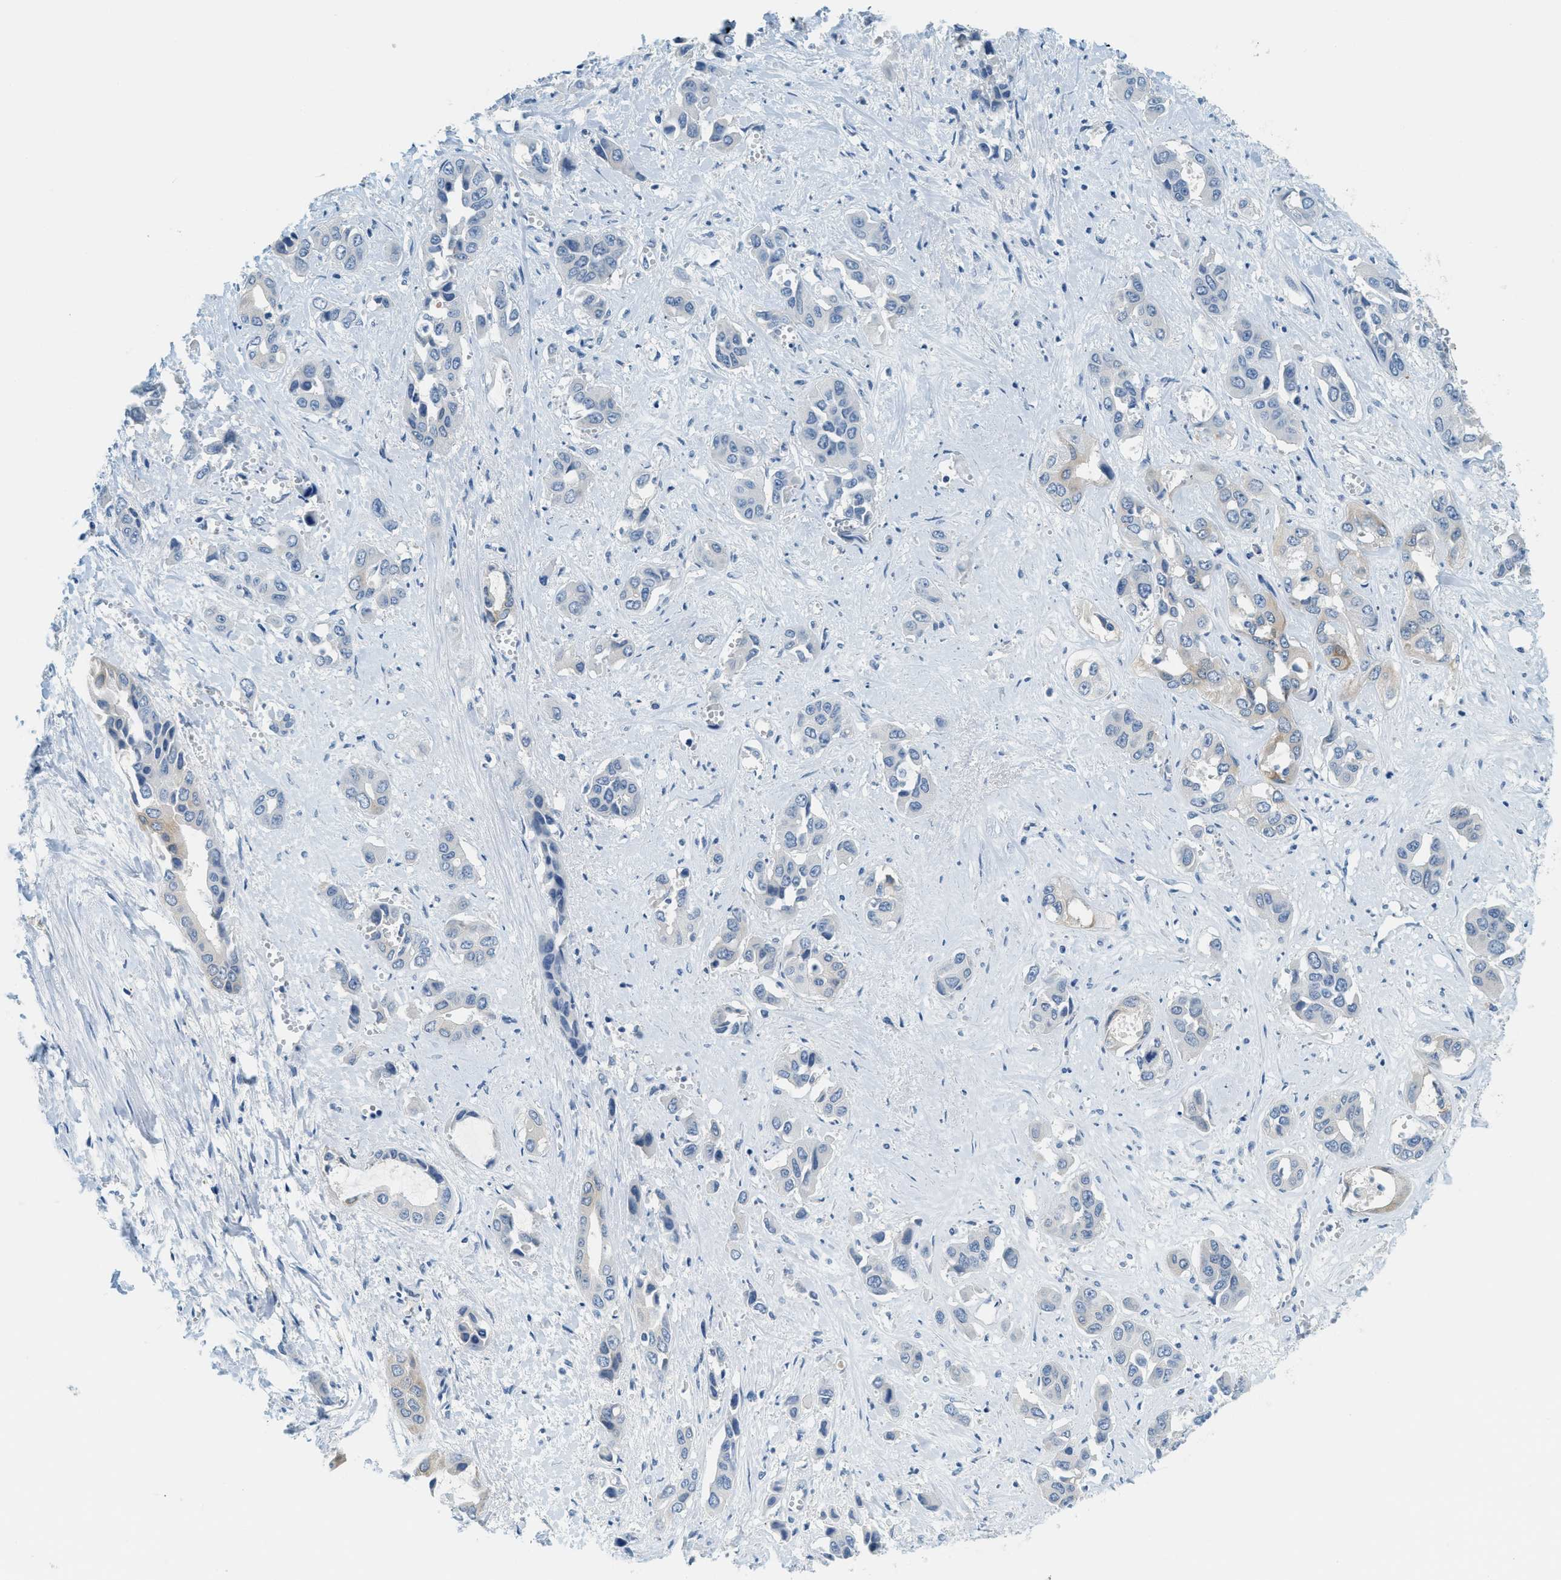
{"staining": {"intensity": "weak", "quantity": "<25%", "location": "cytoplasmic/membranous"}, "tissue": "liver cancer", "cell_type": "Tumor cells", "image_type": "cancer", "snomed": [{"axis": "morphology", "description": "Cholangiocarcinoma"}, {"axis": "topography", "description": "Liver"}], "caption": "Tumor cells are negative for protein expression in human liver cancer (cholangiocarcinoma).", "gene": "CYP4X1", "patient": {"sex": "female", "age": 52}}